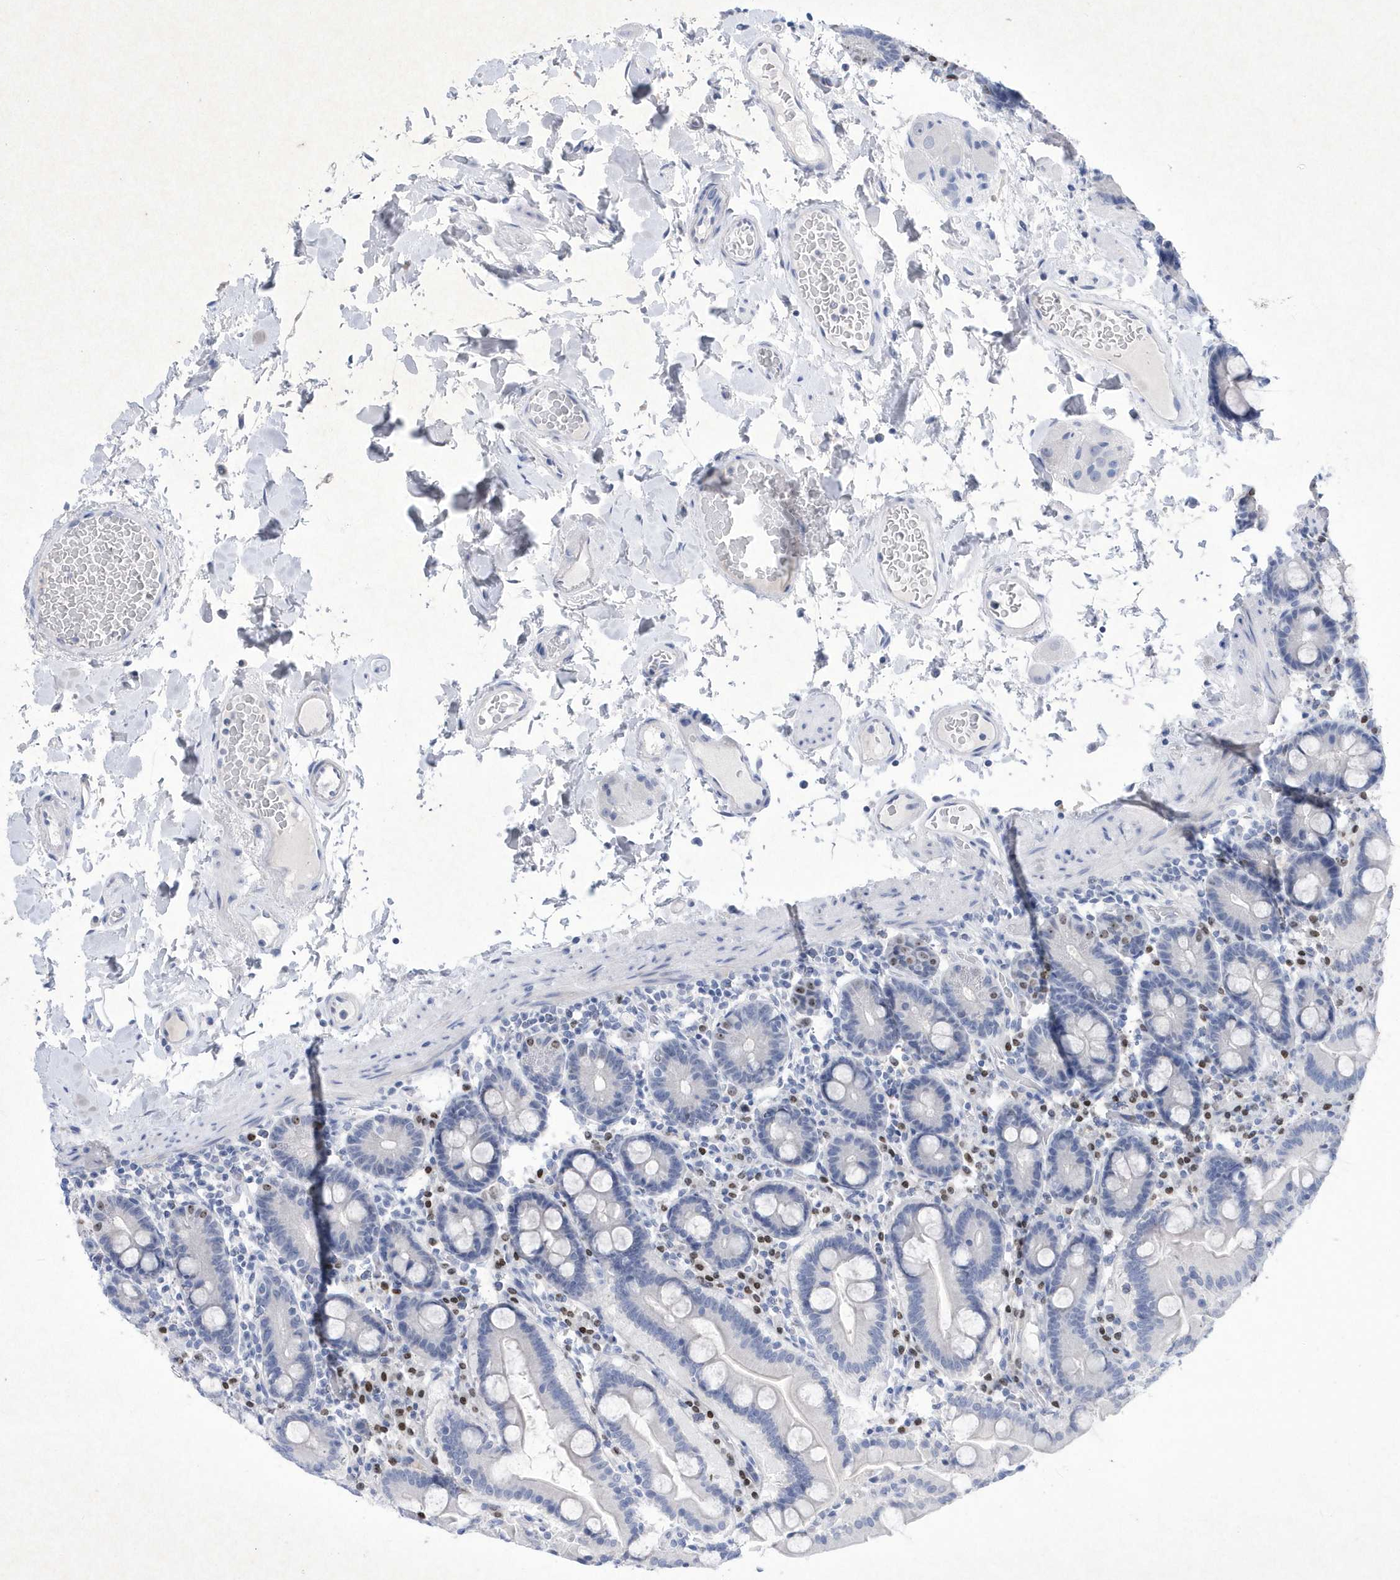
{"staining": {"intensity": "negative", "quantity": "none", "location": "none"}, "tissue": "duodenum", "cell_type": "Glandular cells", "image_type": "normal", "snomed": [{"axis": "morphology", "description": "Normal tissue, NOS"}, {"axis": "topography", "description": "Duodenum"}], "caption": "Human duodenum stained for a protein using IHC reveals no expression in glandular cells.", "gene": "BHLHA15", "patient": {"sex": "male", "age": 55}}